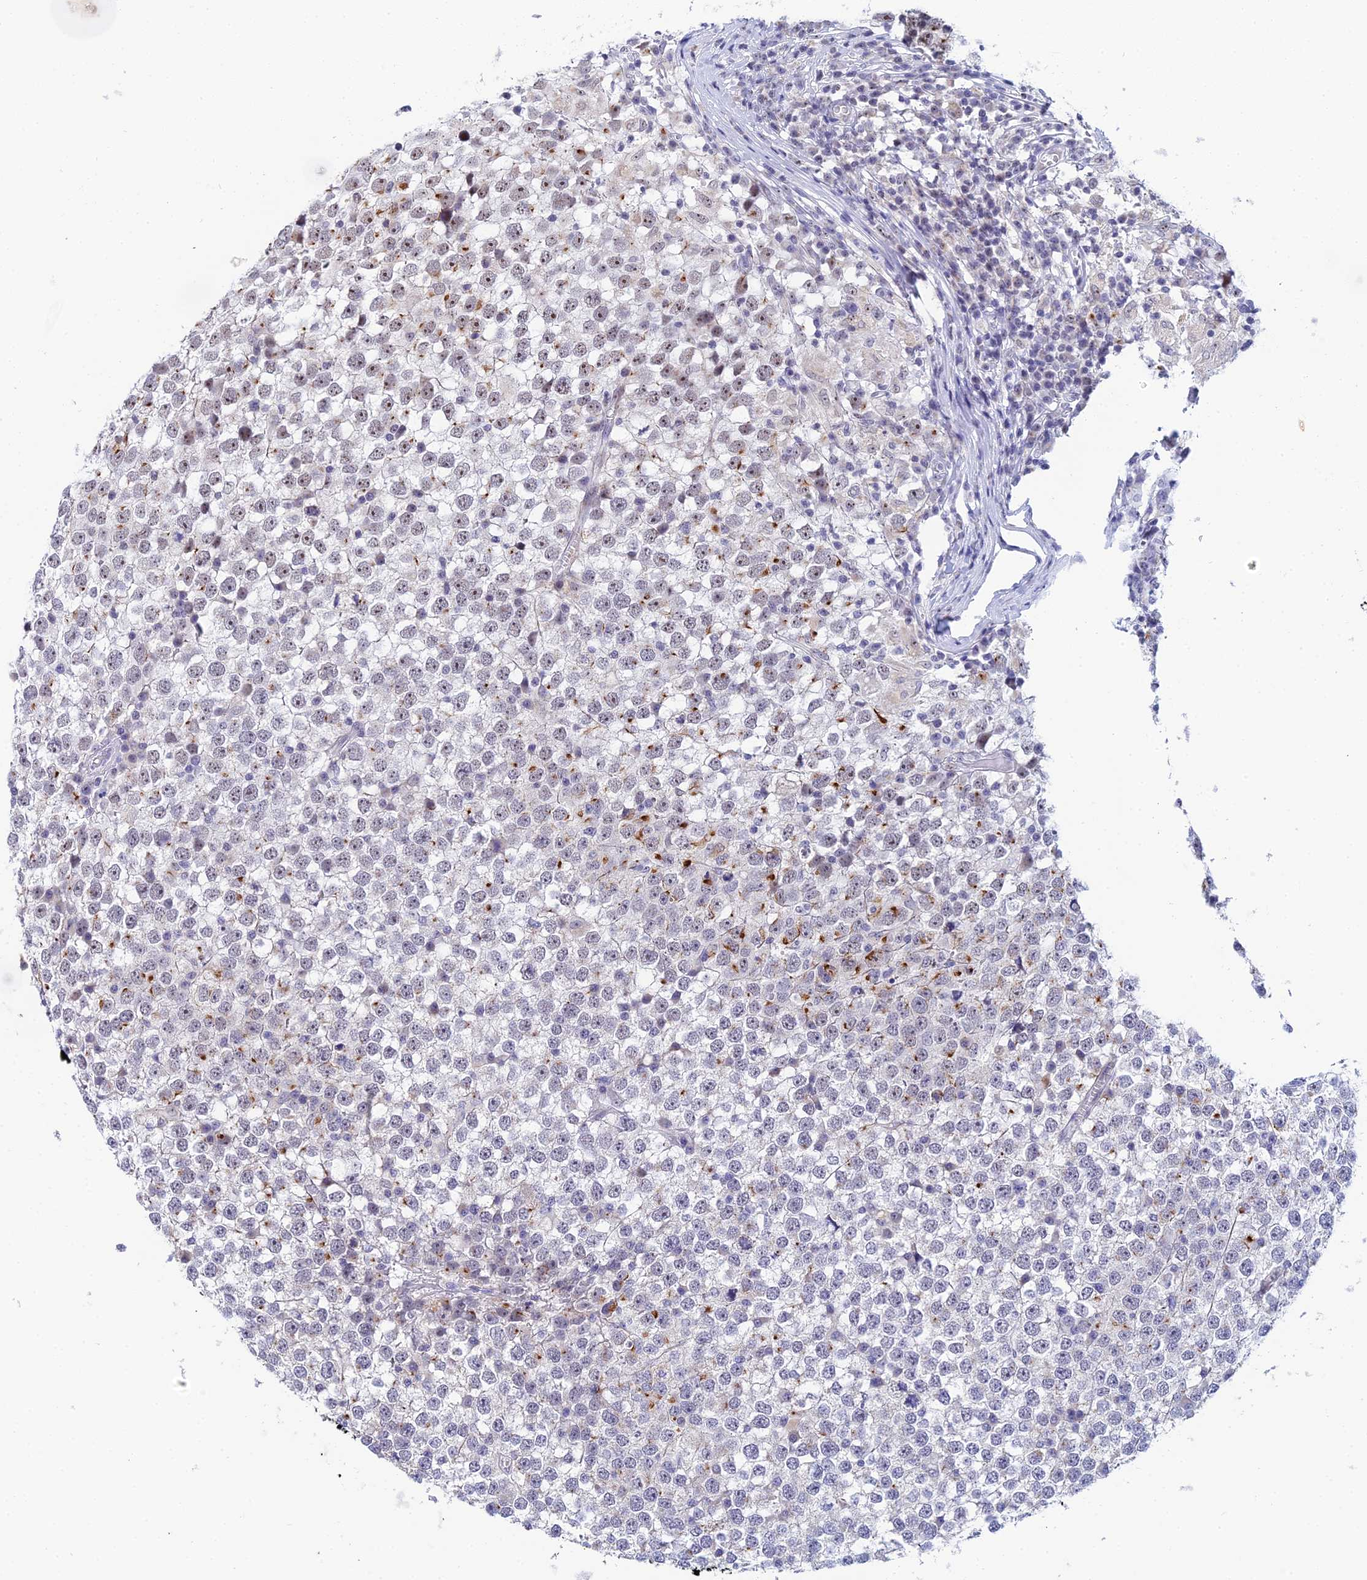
{"staining": {"intensity": "moderate", "quantity": "<25%", "location": "cytoplasmic/membranous,nuclear"}, "tissue": "testis cancer", "cell_type": "Tumor cells", "image_type": "cancer", "snomed": [{"axis": "morphology", "description": "Seminoma, NOS"}, {"axis": "topography", "description": "Testis"}], "caption": "An image of testis cancer (seminoma) stained for a protein reveals moderate cytoplasmic/membranous and nuclear brown staining in tumor cells.", "gene": "PLPP4", "patient": {"sex": "male", "age": 65}}